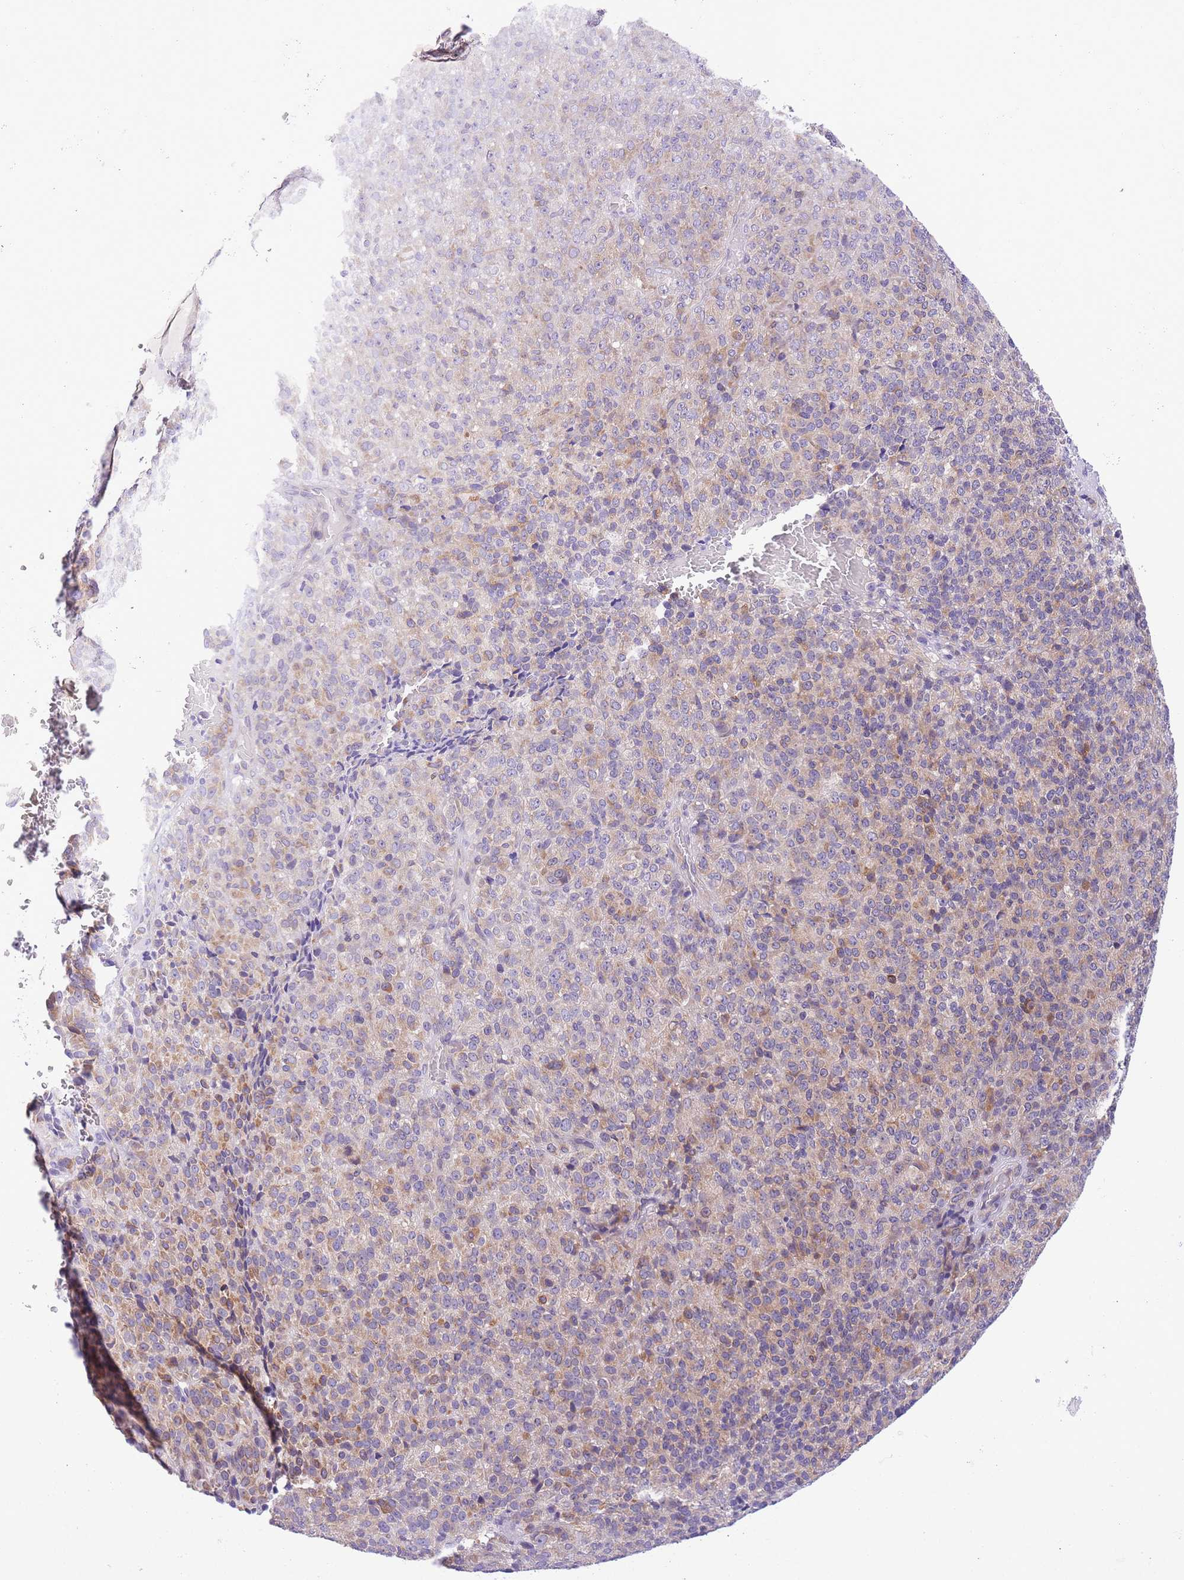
{"staining": {"intensity": "moderate", "quantity": "25%-75%", "location": "cytoplasmic/membranous"}, "tissue": "melanoma", "cell_type": "Tumor cells", "image_type": "cancer", "snomed": [{"axis": "morphology", "description": "Malignant melanoma, Metastatic site"}, {"axis": "topography", "description": "Brain"}], "caption": "Immunohistochemical staining of malignant melanoma (metastatic site) exhibits moderate cytoplasmic/membranous protein expression in approximately 25%-75% of tumor cells.", "gene": "WWOX", "patient": {"sex": "female", "age": 56}}